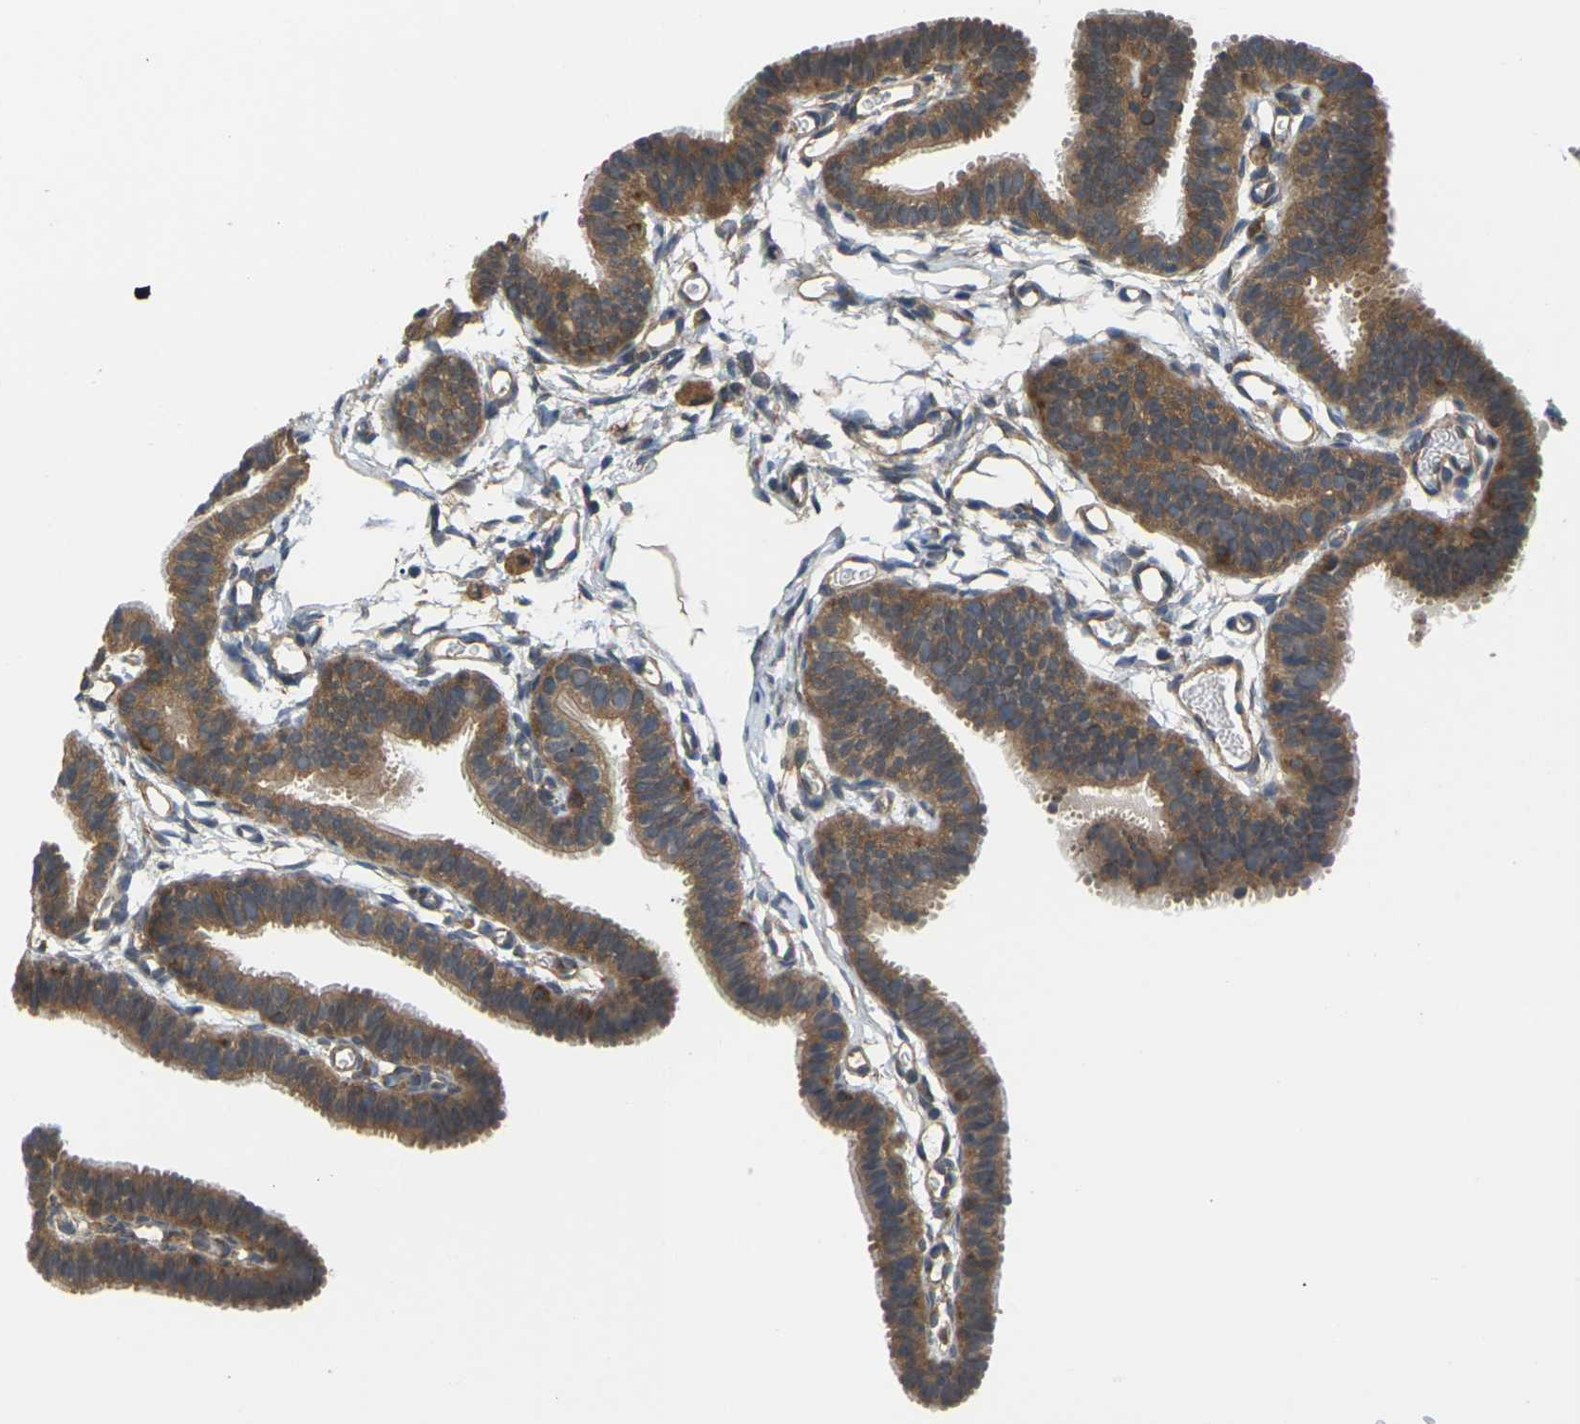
{"staining": {"intensity": "moderate", "quantity": ">75%", "location": "cytoplasmic/membranous"}, "tissue": "fallopian tube", "cell_type": "Glandular cells", "image_type": "normal", "snomed": [{"axis": "morphology", "description": "Normal tissue, NOS"}, {"axis": "topography", "description": "Fallopian tube"}, {"axis": "topography", "description": "Placenta"}], "caption": "Protein expression analysis of unremarkable fallopian tube demonstrates moderate cytoplasmic/membranous expression in approximately >75% of glandular cells.", "gene": "NRAS", "patient": {"sex": "female", "age": 34}}